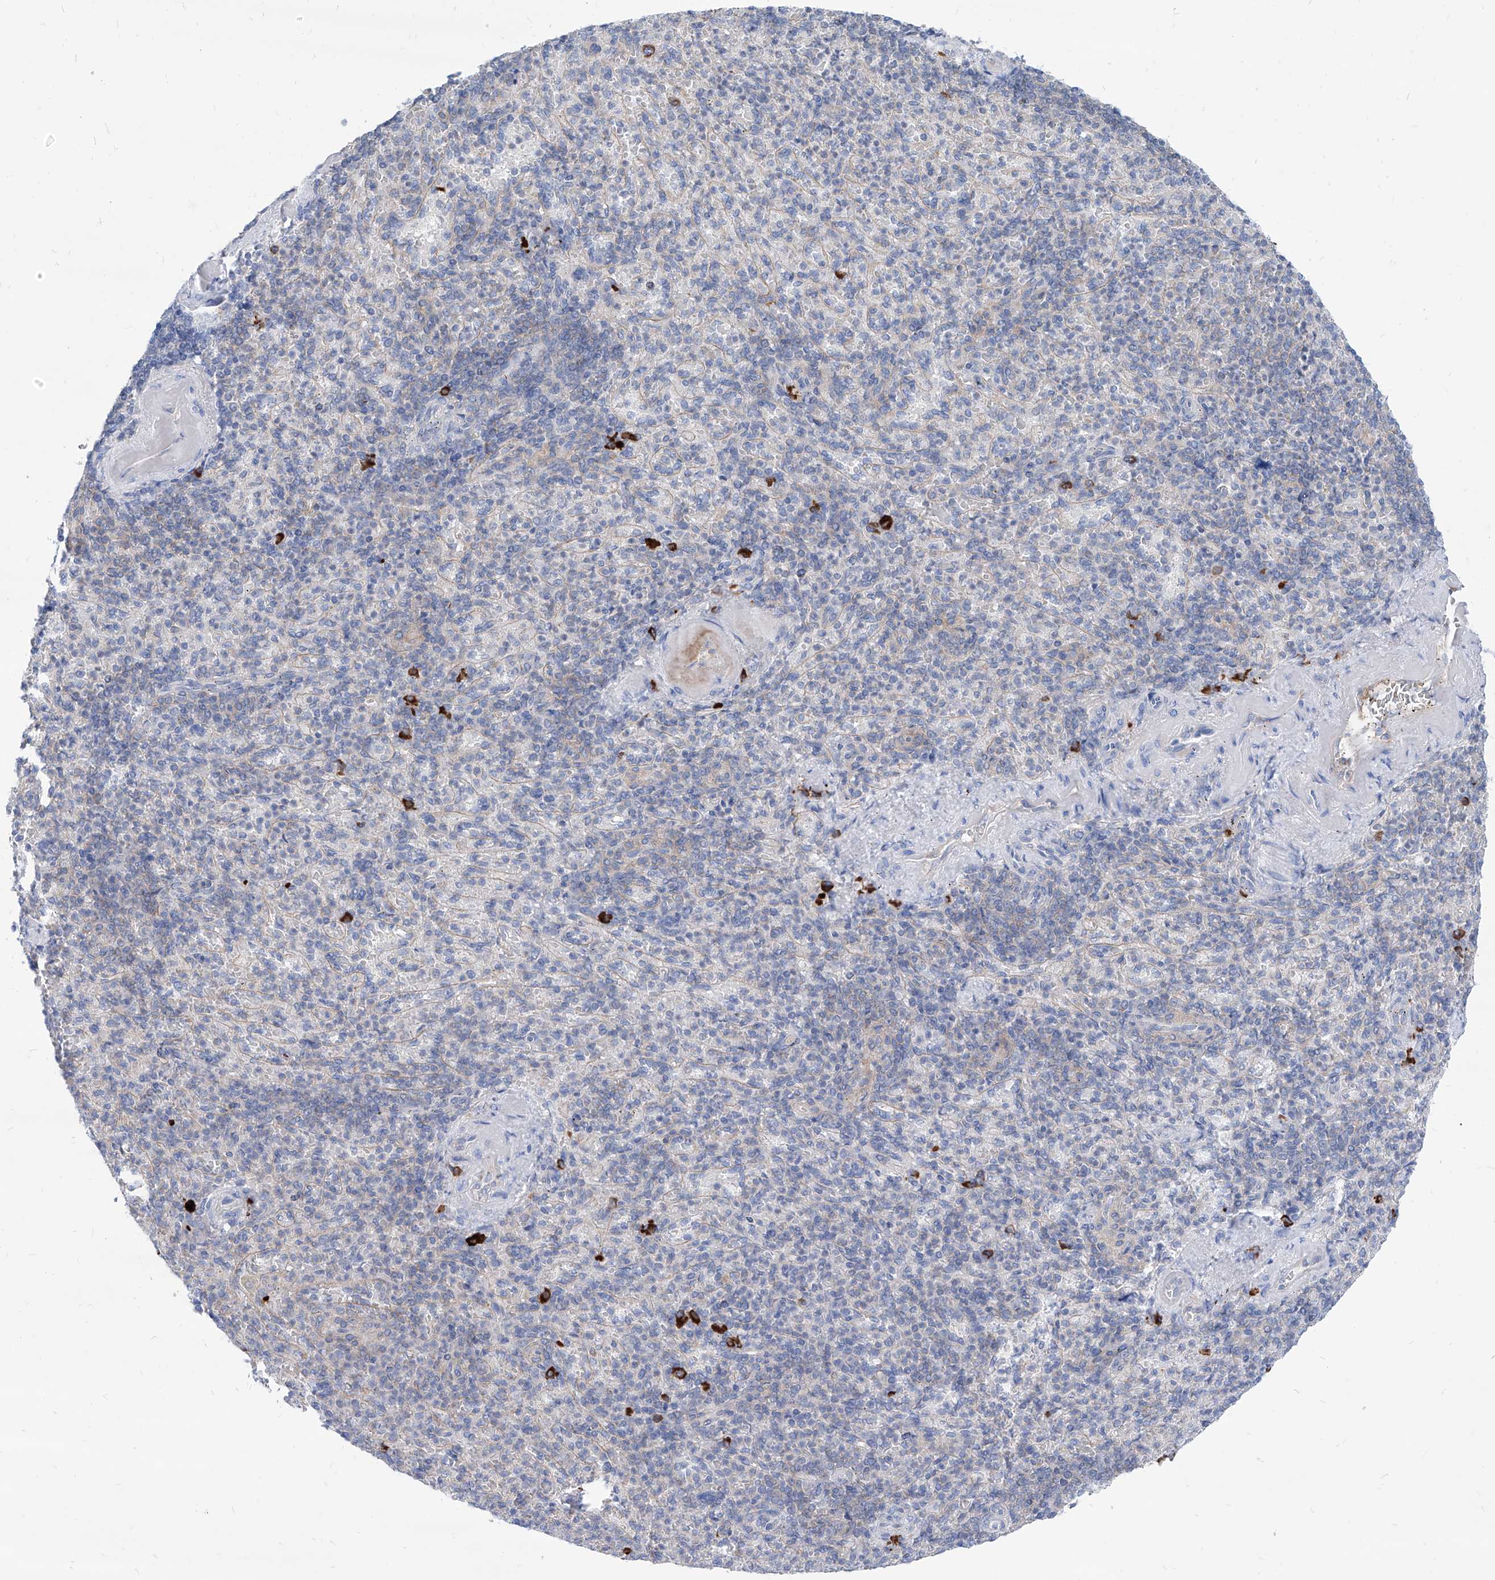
{"staining": {"intensity": "strong", "quantity": "<25%", "location": "cytoplasmic/membranous"}, "tissue": "spleen", "cell_type": "Cells in red pulp", "image_type": "normal", "snomed": [{"axis": "morphology", "description": "Normal tissue, NOS"}, {"axis": "topography", "description": "Spleen"}], "caption": "Immunohistochemistry (DAB (3,3'-diaminobenzidine)) staining of benign human spleen exhibits strong cytoplasmic/membranous protein expression in about <25% of cells in red pulp.", "gene": "AKAP10", "patient": {"sex": "female", "age": 74}}